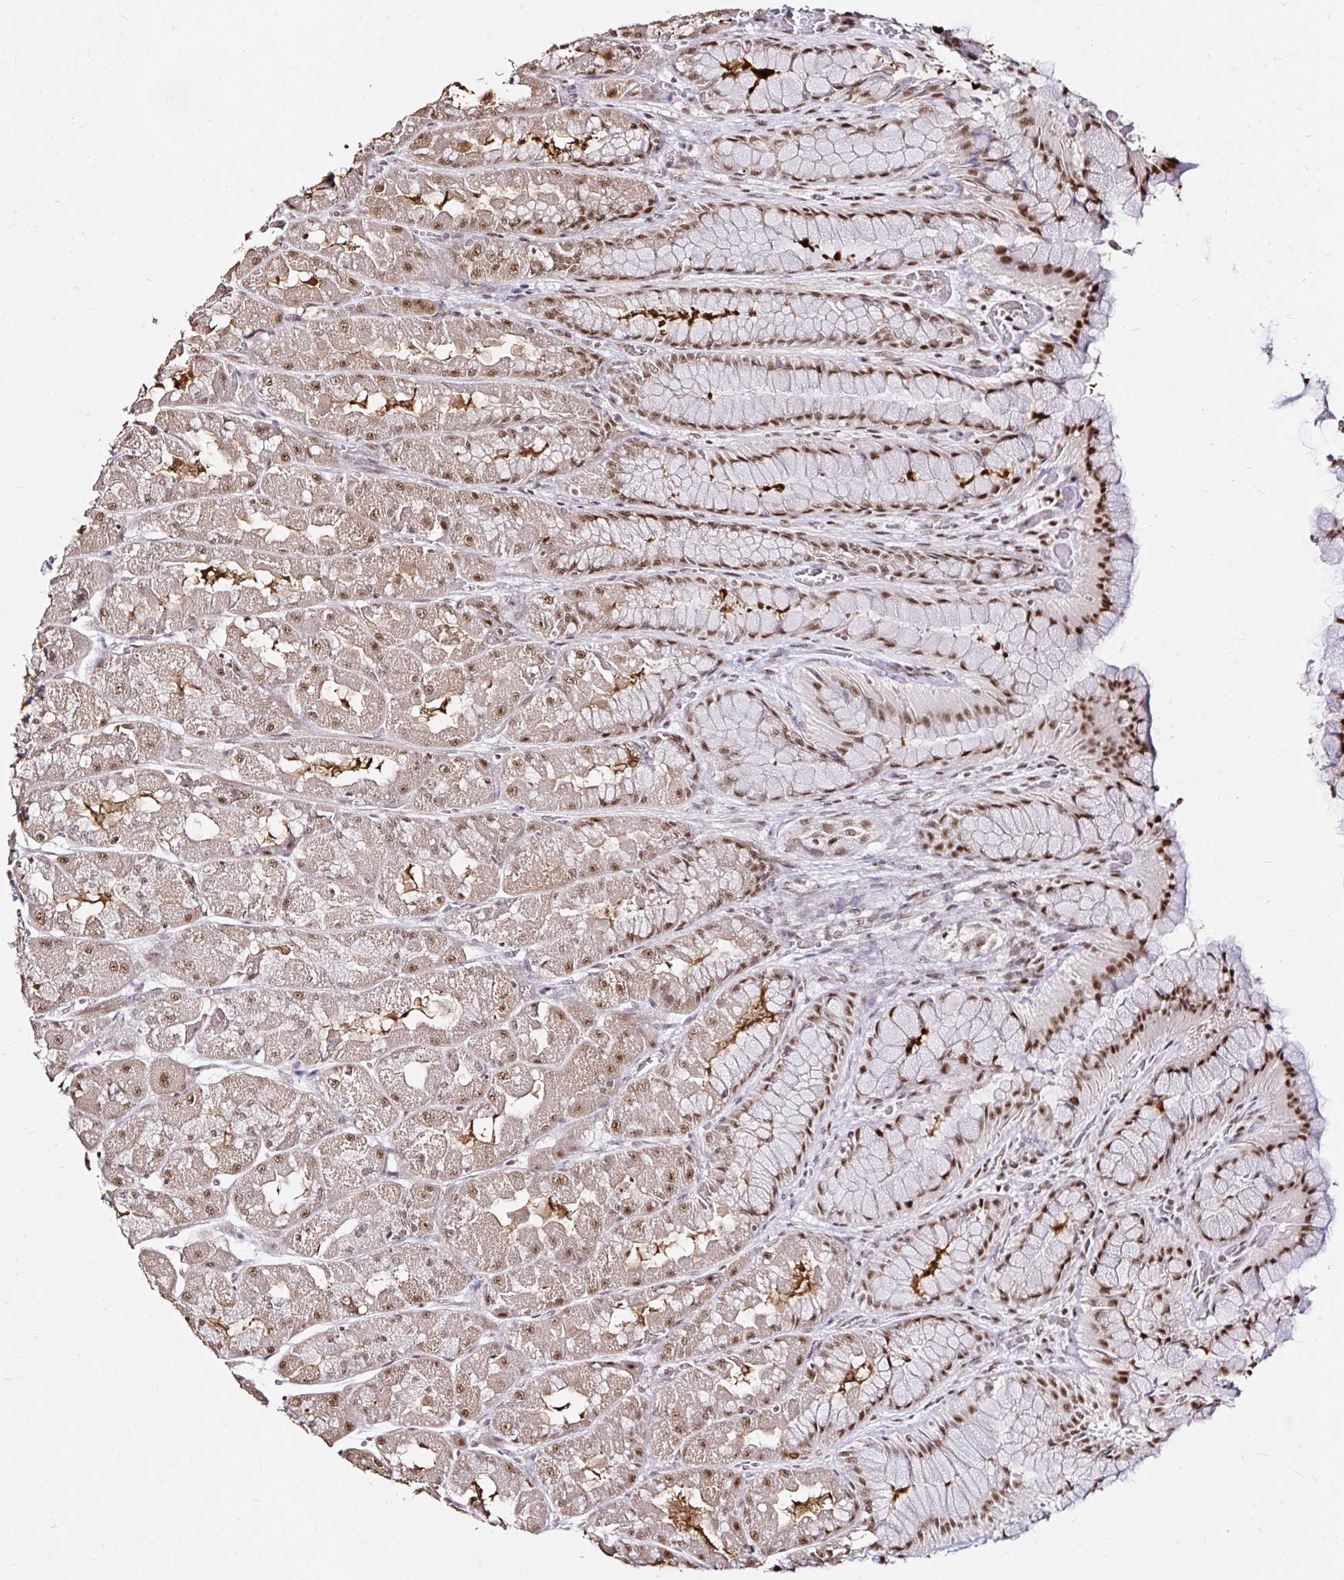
{"staining": {"intensity": "strong", "quantity": "25%-75%", "location": "cytoplasmic/membranous,nuclear"}, "tissue": "stomach", "cell_type": "Glandular cells", "image_type": "normal", "snomed": [{"axis": "morphology", "description": "Normal tissue, NOS"}, {"axis": "topography", "description": "Stomach"}], "caption": "Strong cytoplasmic/membranous,nuclear protein positivity is seen in about 25%-75% of glandular cells in stomach. Nuclei are stained in blue.", "gene": "SNRPC", "patient": {"sex": "female", "age": 61}}